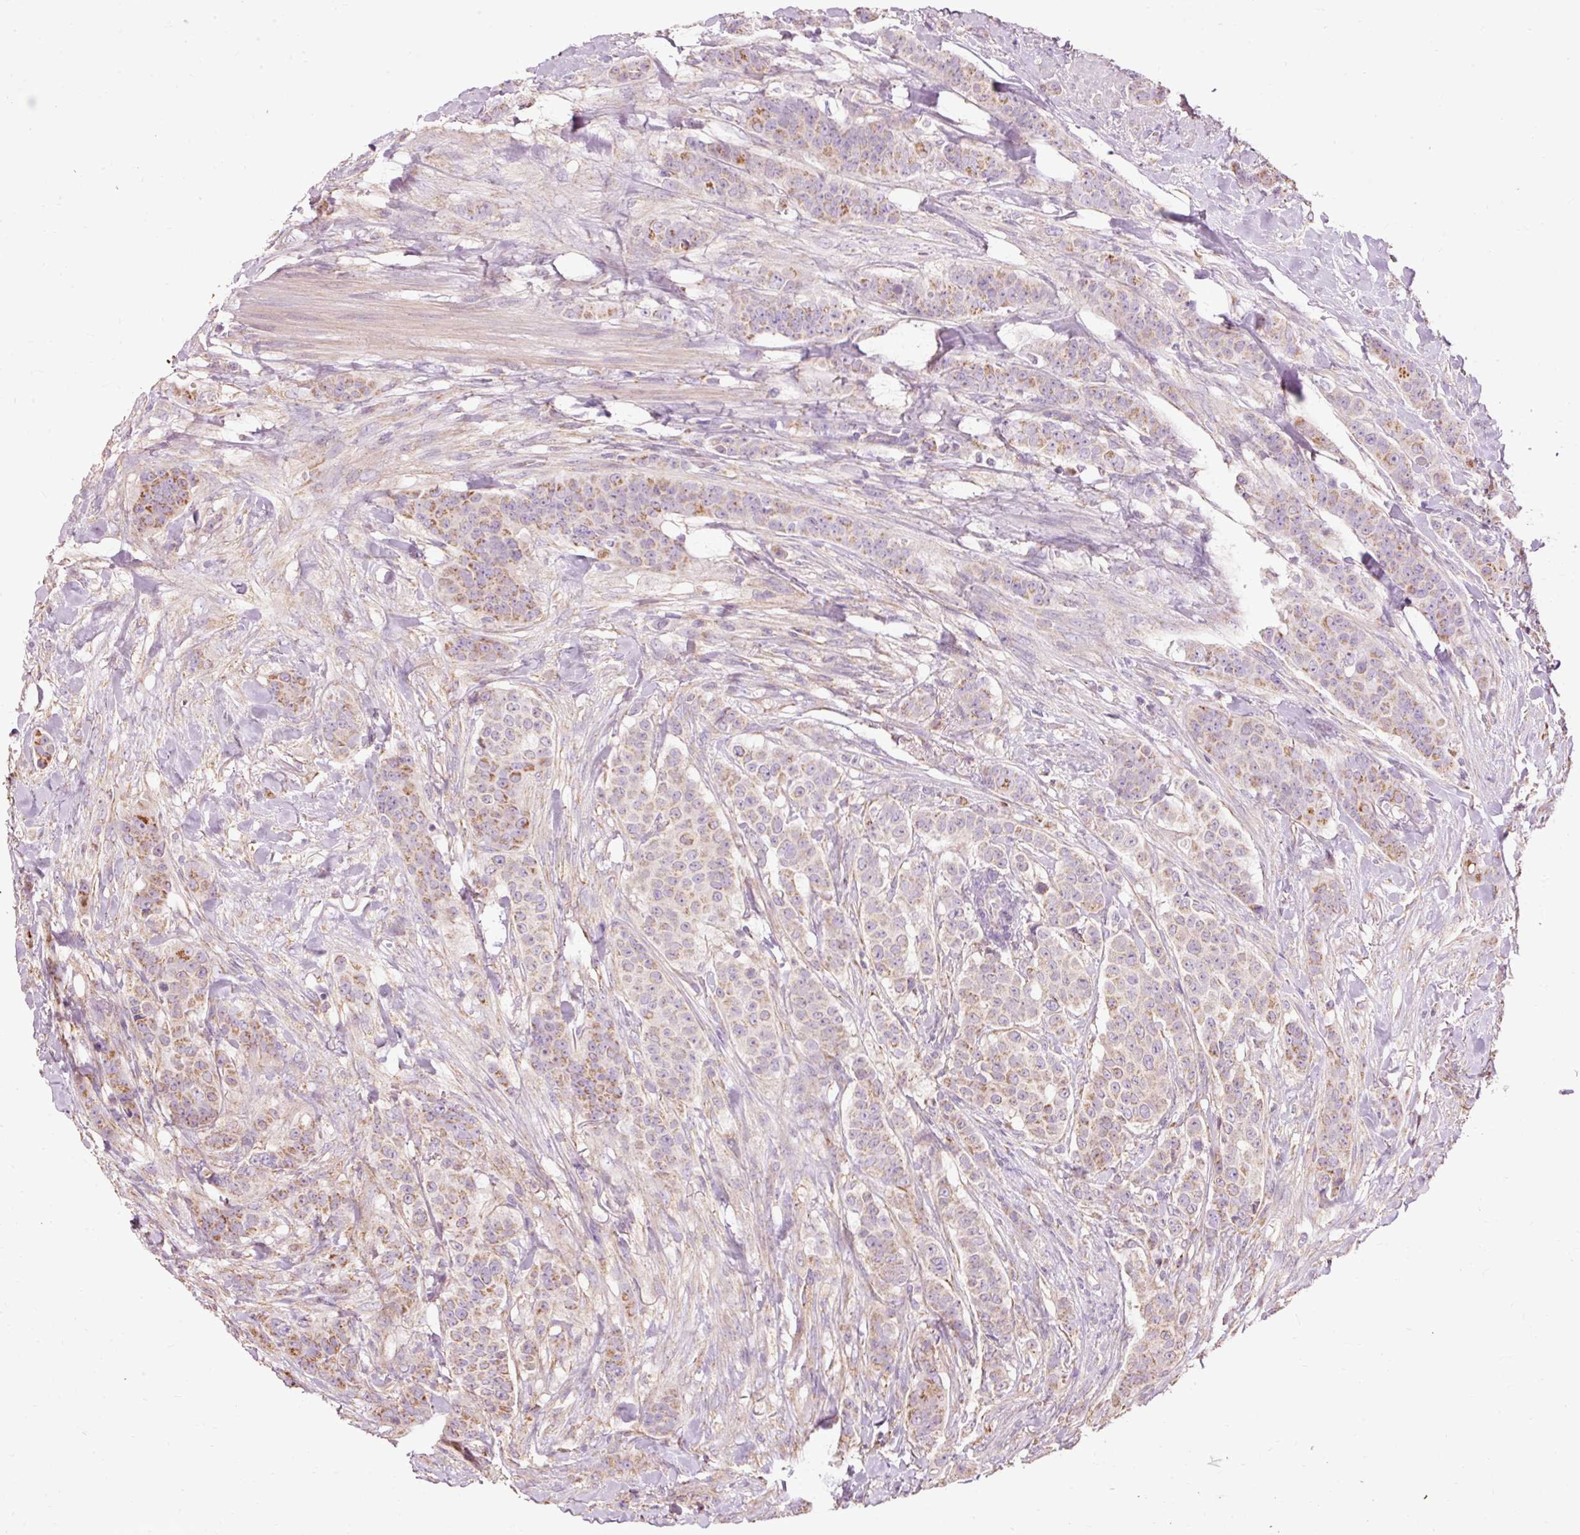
{"staining": {"intensity": "moderate", "quantity": "25%-75%", "location": "cytoplasmic/membranous"}, "tissue": "breast cancer", "cell_type": "Tumor cells", "image_type": "cancer", "snomed": [{"axis": "morphology", "description": "Duct carcinoma"}, {"axis": "topography", "description": "Breast"}], "caption": "There is medium levels of moderate cytoplasmic/membranous staining in tumor cells of breast cancer (invasive ductal carcinoma), as demonstrated by immunohistochemical staining (brown color).", "gene": "PRDX5", "patient": {"sex": "female", "age": 40}}